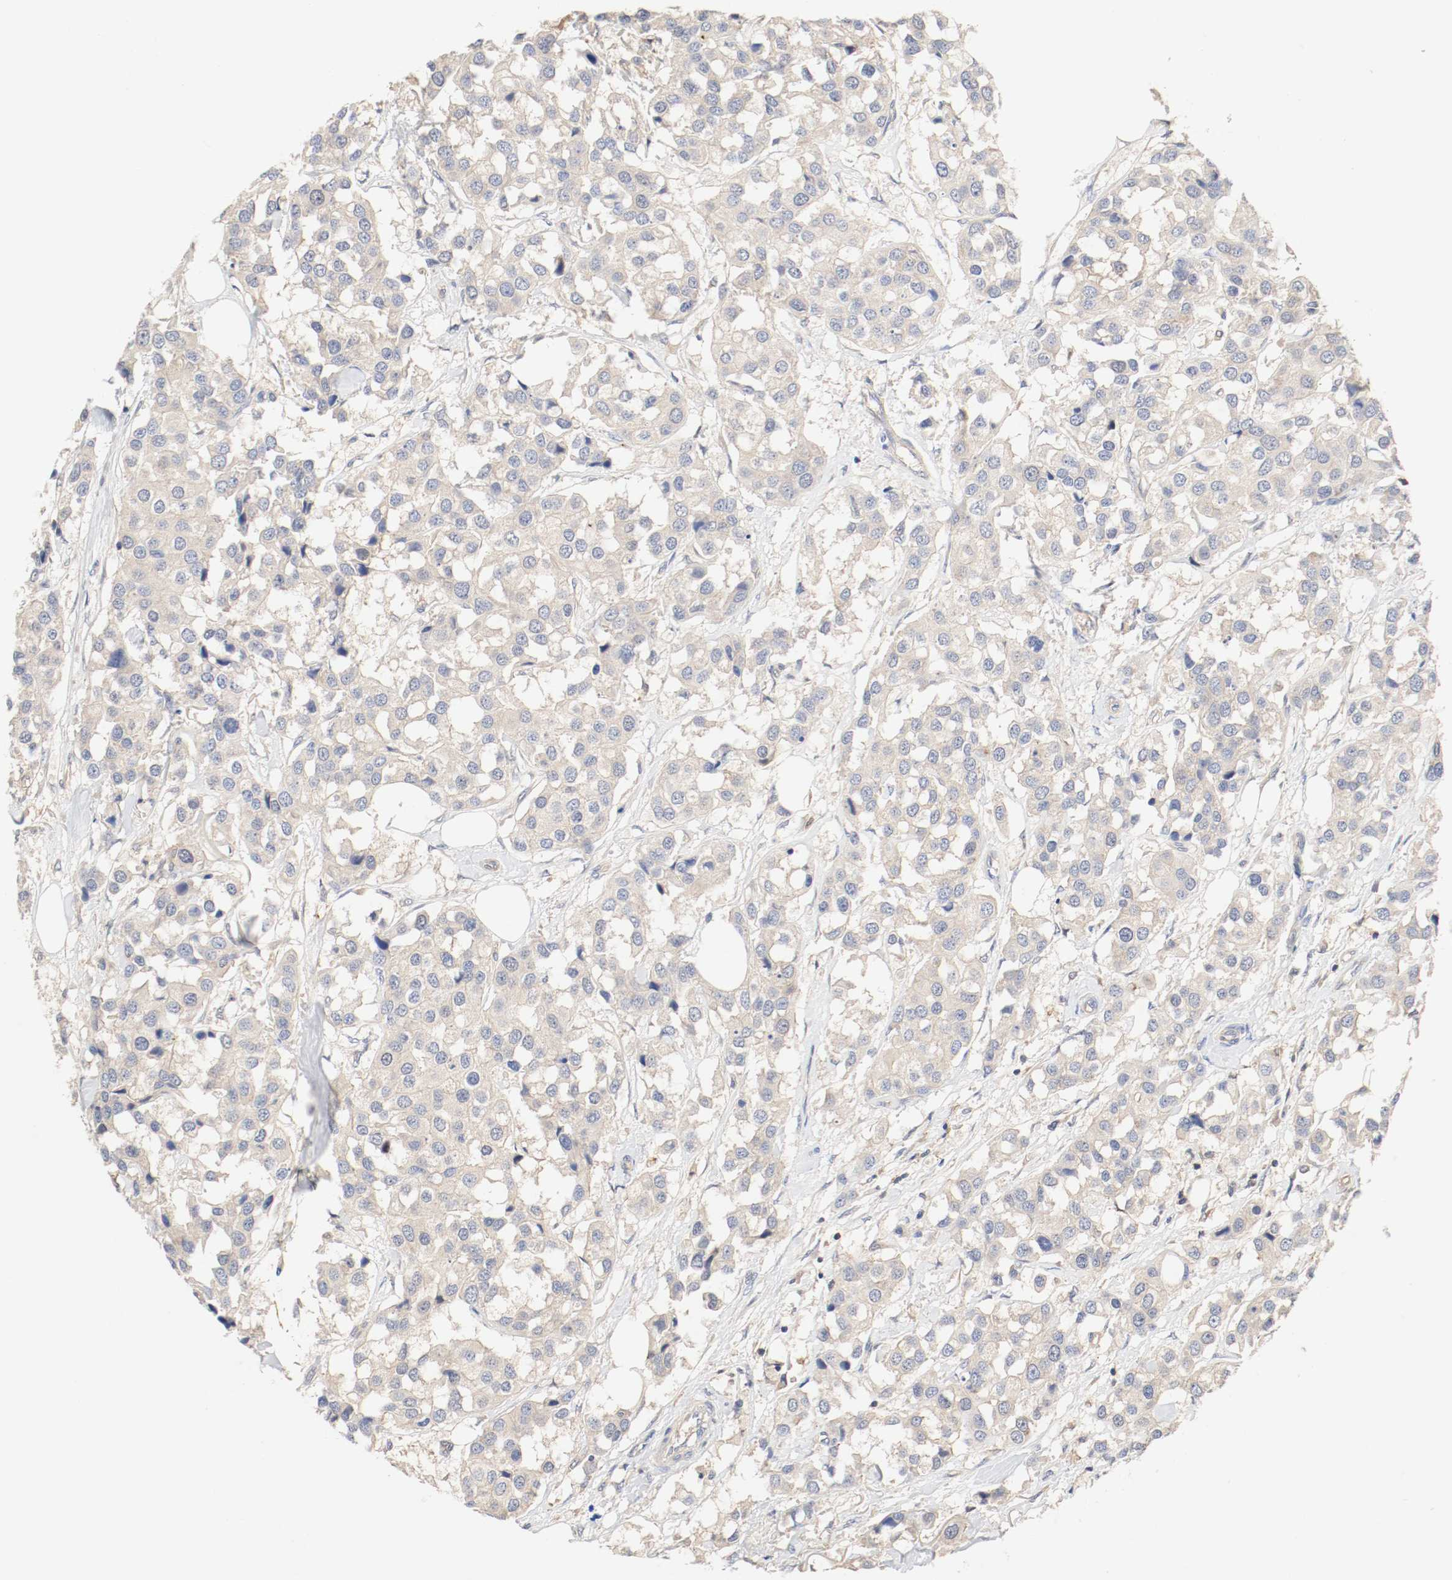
{"staining": {"intensity": "weak", "quantity": ">75%", "location": "cytoplasmic/membranous"}, "tissue": "breast cancer", "cell_type": "Tumor cells", "image_type": "cancer", "snomed": [{"axis": "morphology", "description": "Duct carcinoma"}, {"axis": "topography", "description": "Breast"}], "caption": "There is low levels of weak cytoplasmic/membranous expression in tumor cells of intraductal carcinoma (breast), as demonstrated by immunohistochemical staining (brown color).", "gene": "GIT1", "patient": {"sex": "female", "age": 80}}